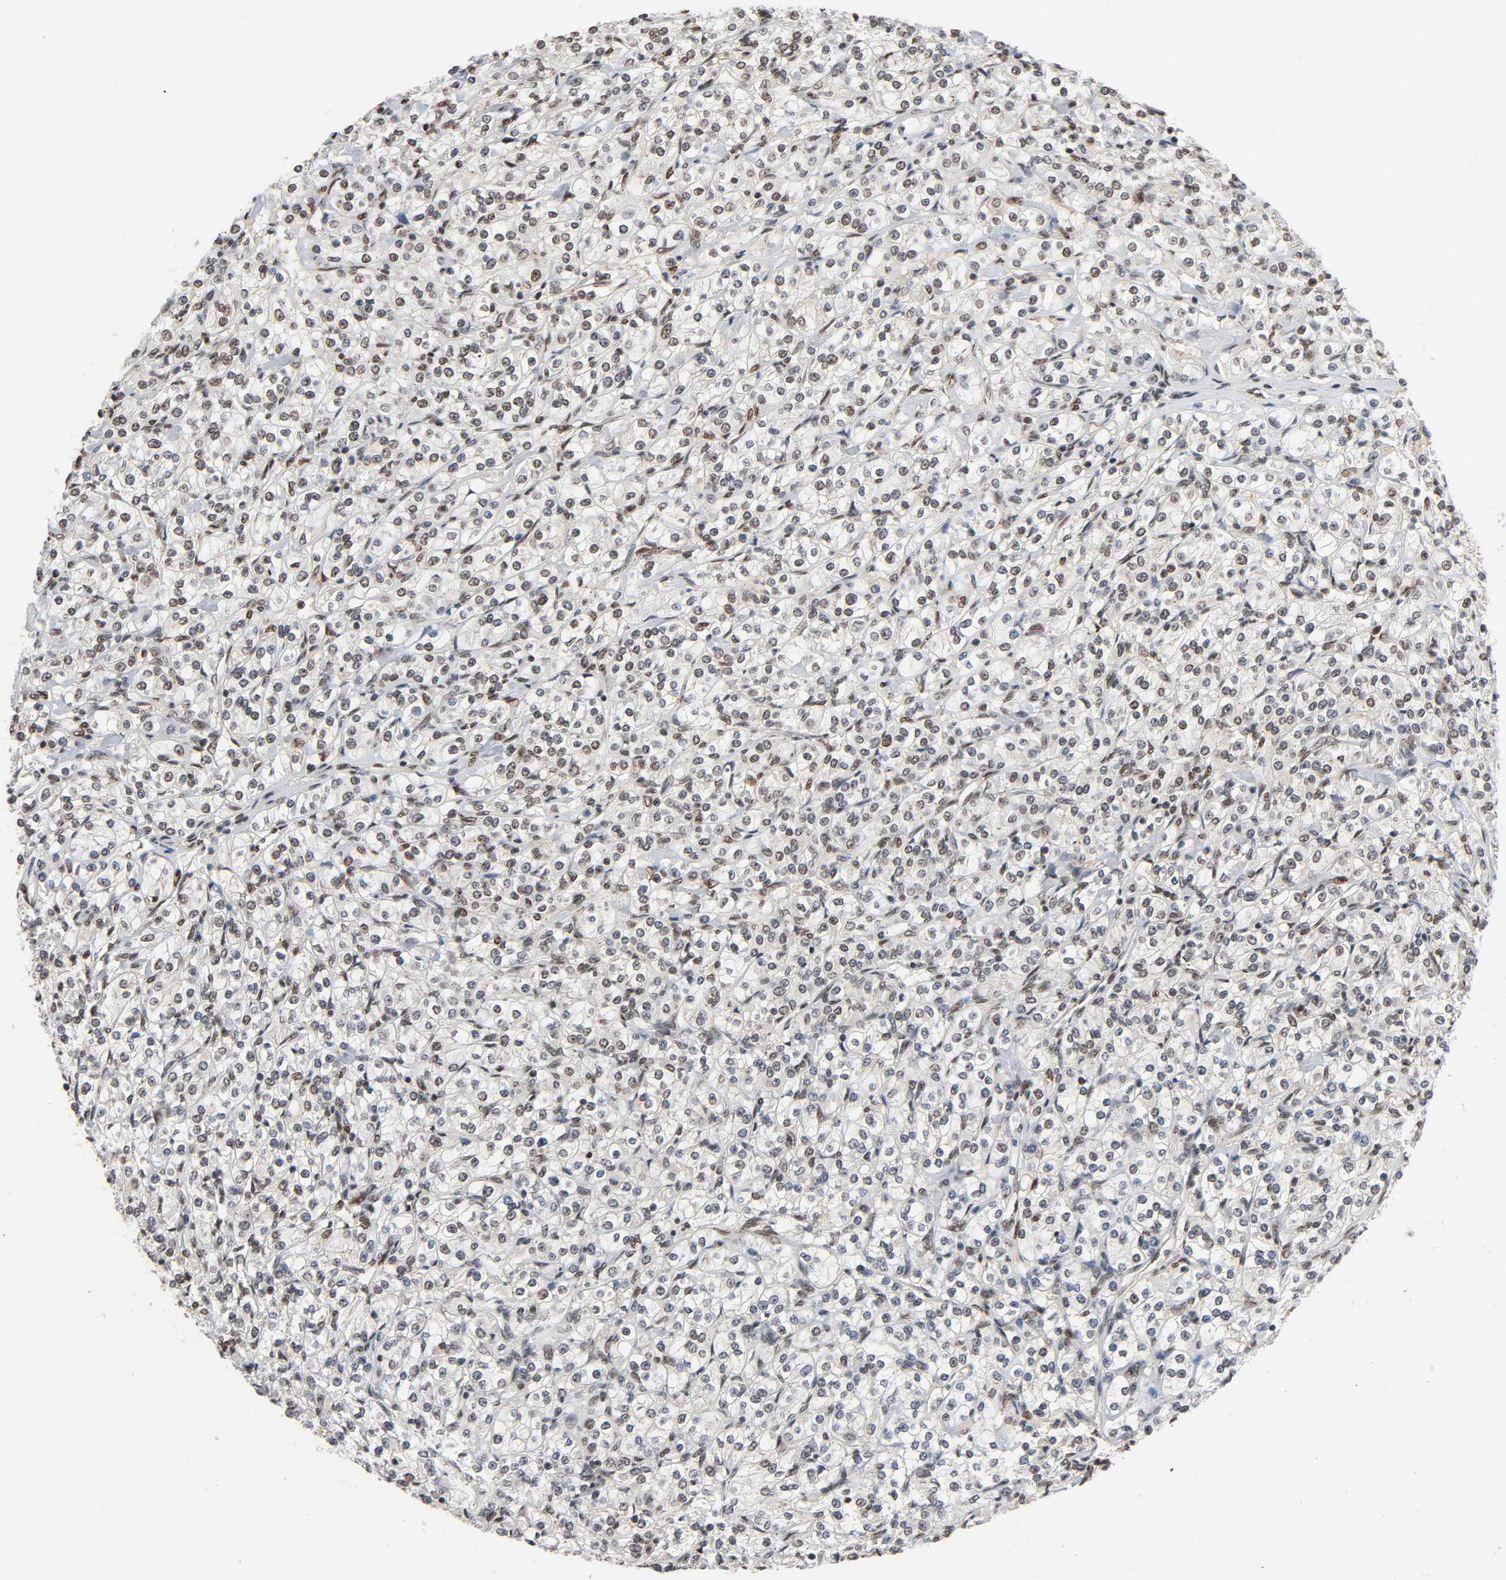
{"staining": {"intensity": "moderate", "quantity": ">75%", "location": "nuclear"}, "tissue": "renal cancer", "cell_type": "Tumor cells", "image_type": "cancer", "snomed": [{"axis": "morphology", "description": "Adenocarcinoma, NOS"}, {"axis": "topography", "description": "Kidney"}], "caption": "Protein staining reveals moderate nuclear positivity in approximately >75% of tumor cells in renal adenocarcinoma.", "gene": "SMARCD1", "patient": {"sex": "male", "age": 77}}